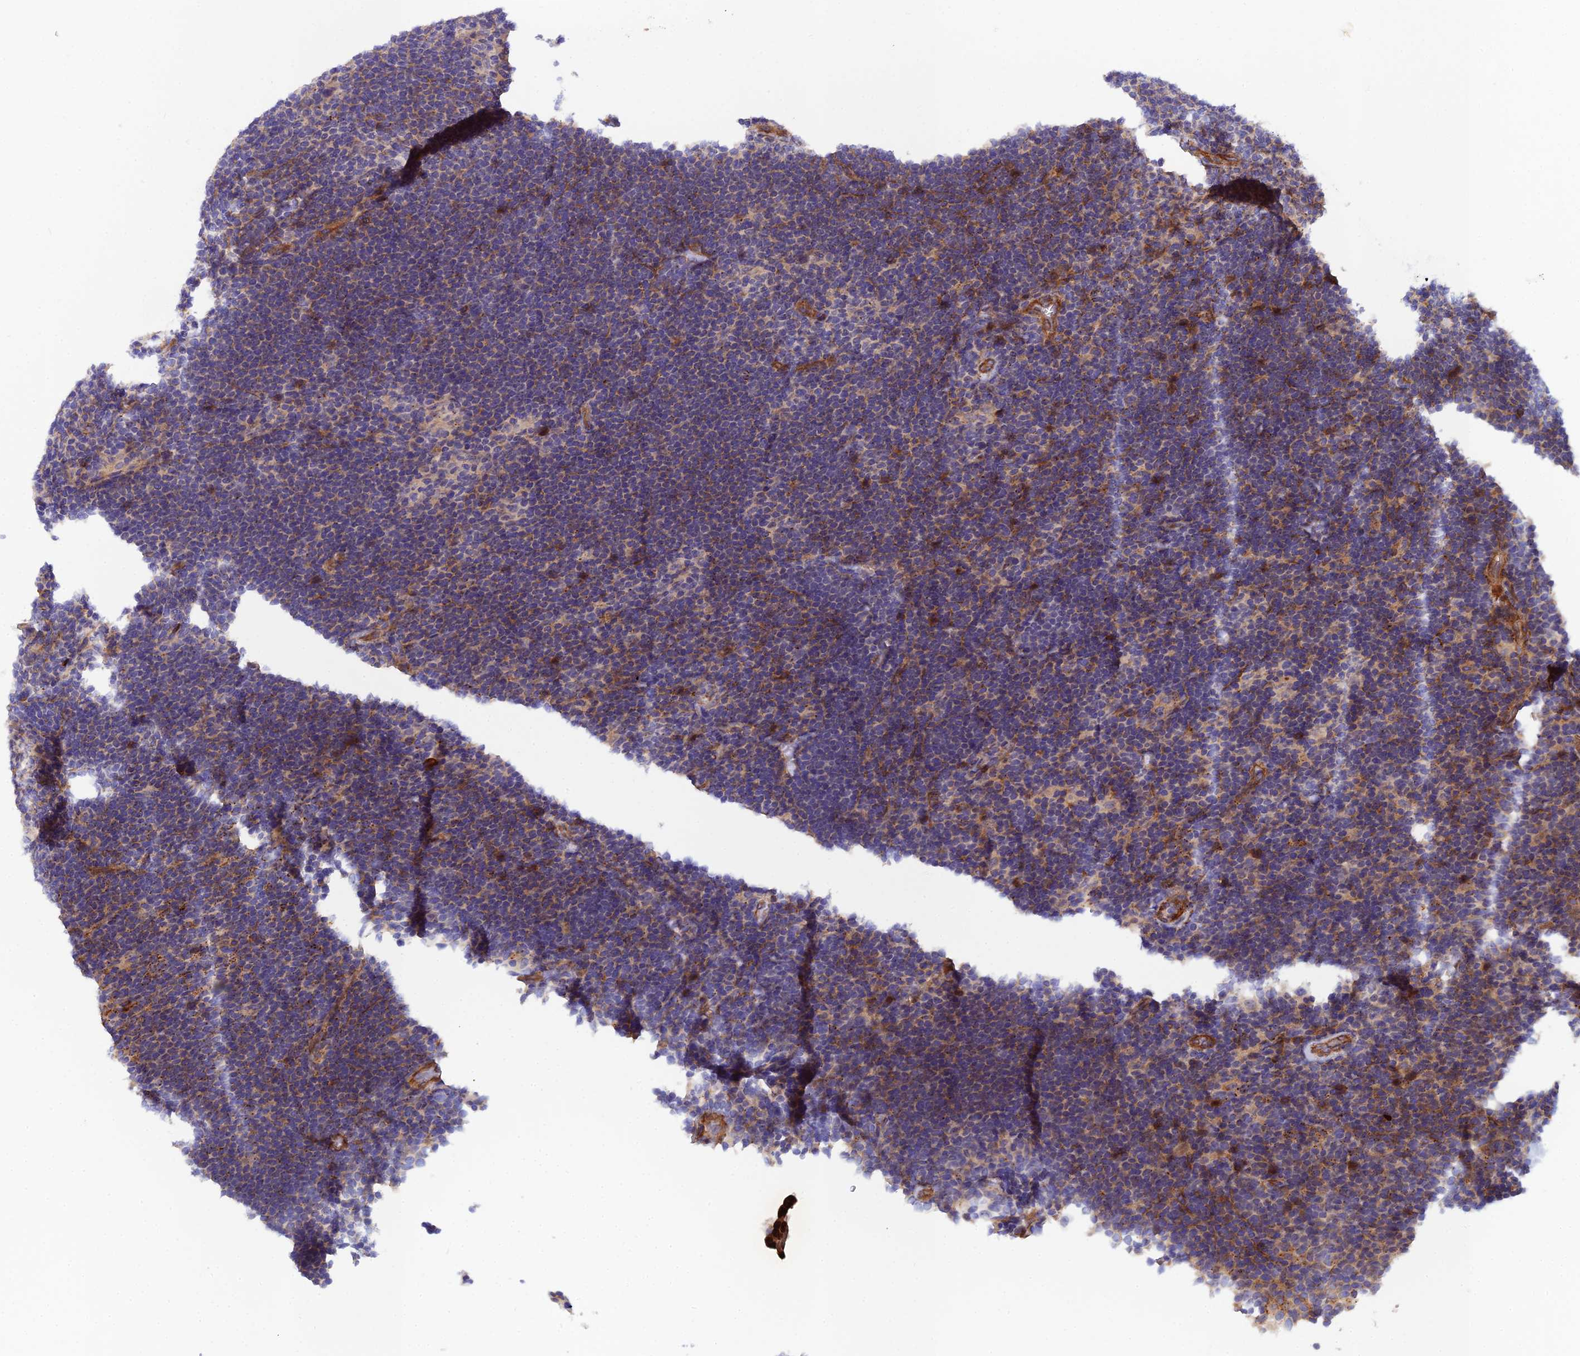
{"staining": {"intensity": "negative", "quantity": "none", "location": "none"}, "tissue": "lymphoma", "cell_type": "Tumor cells", "image_type": "cancer", "snomed": [{"axis": "morphology", "description": "Hodgkin's disease, NOS"}, {"axis": "topography", "description": "Lymph node"}], "caption": "Human lymphoma stained for a protein using immunohistochemistry (IHC) displays no staining in tumor cells.", "gene": "RALGAPA2", "patient": {"sex": "female", "age": 57}}